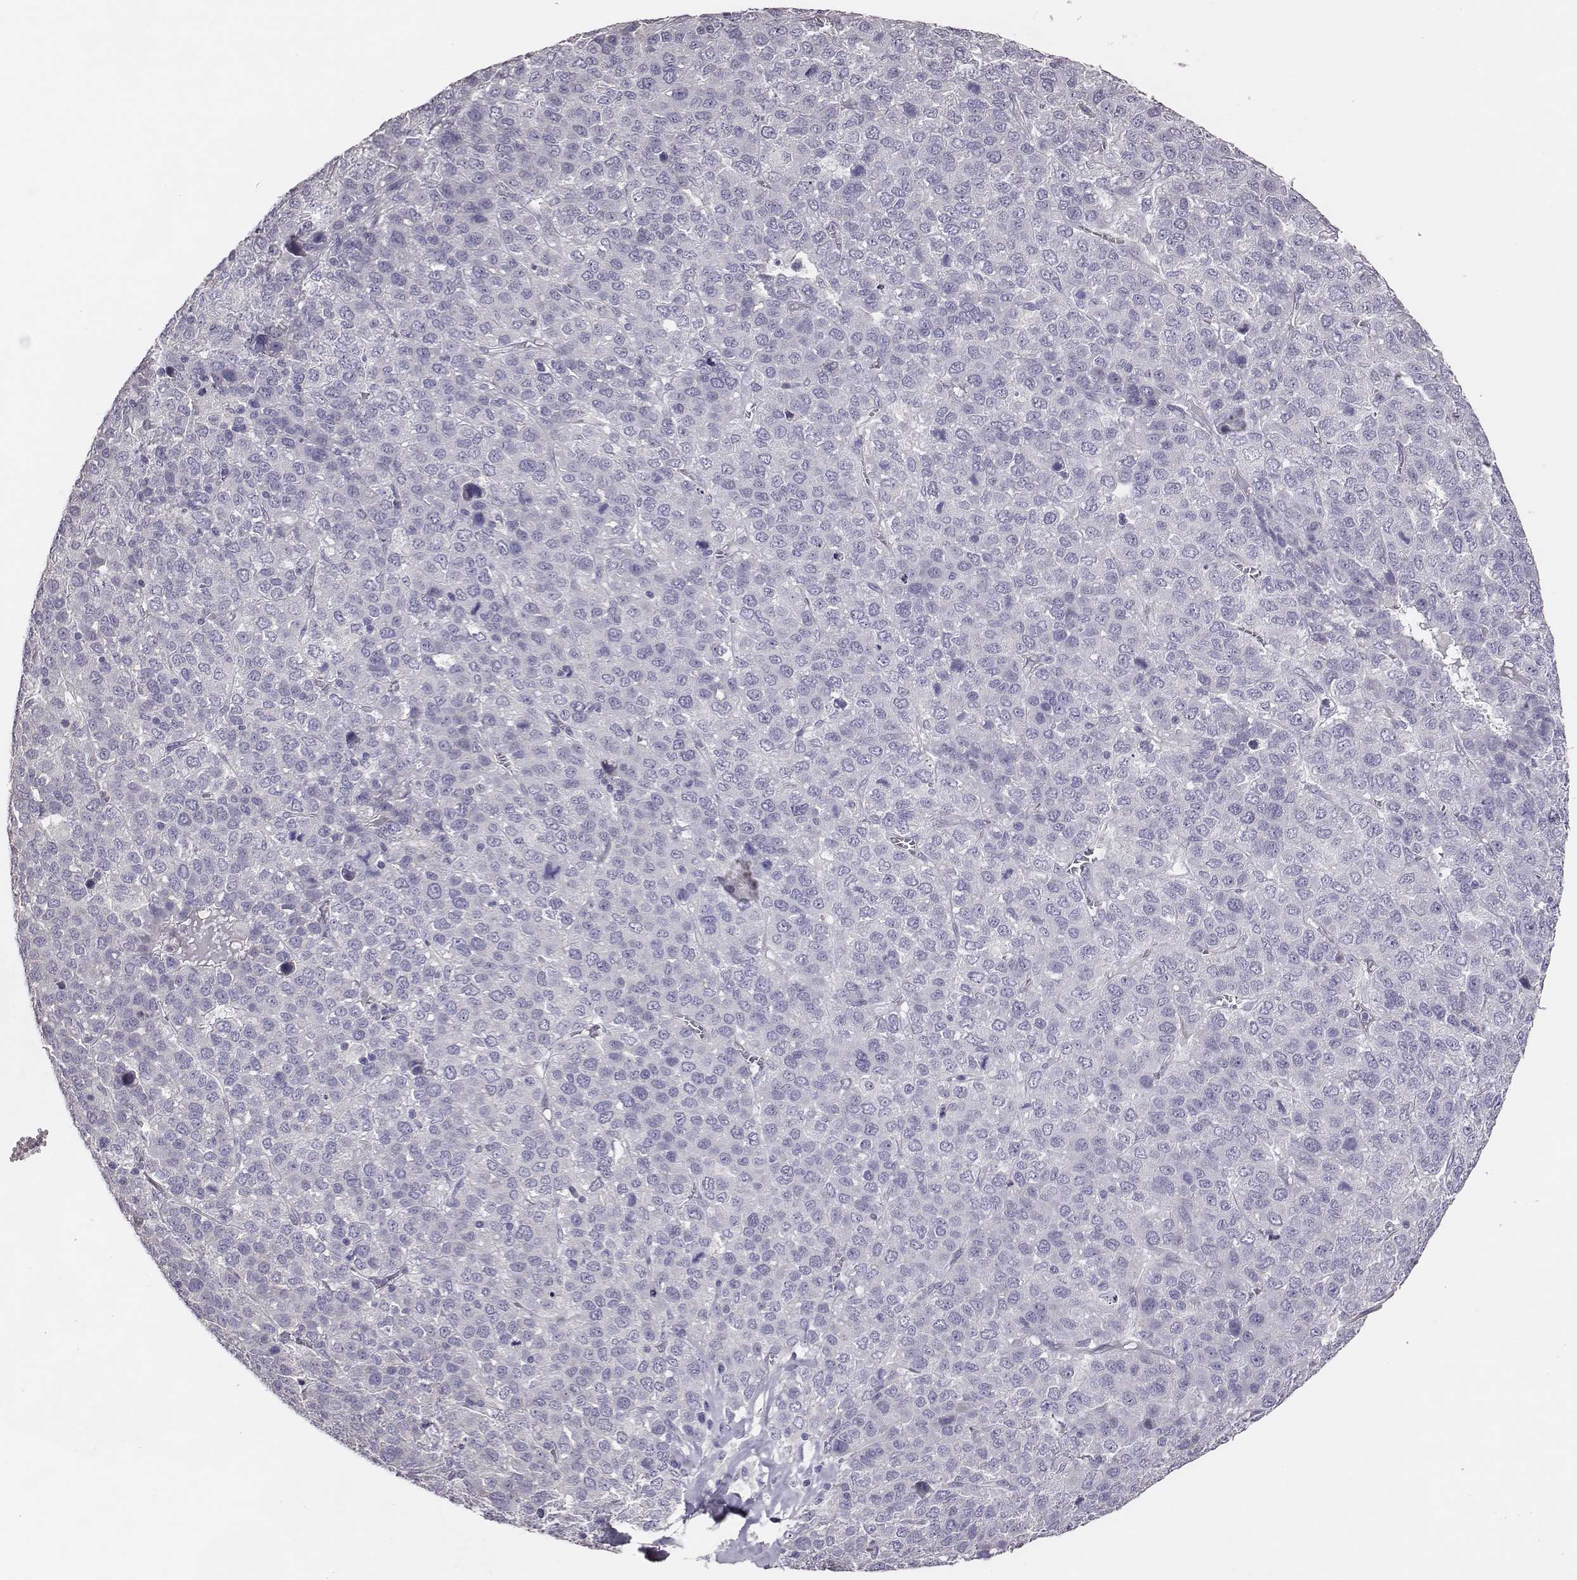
{"staining": {"intensity": "negative", "quantity": "none", "location": "none"}, "tissue": "liver cancer", "cell_type": "Tumor cells", "image_type": "cancer", "snomed": [{"axis": "morphology", "description": "Carcinoma, Hepatocellular, NOS"}, {"axis": "topography", "description": "Liver"}], "caption": "Immunohistochemistry histopathology image of neoplastic tissue: liver hepatocellular carcinoma stained with DAB (3,3'-diaminobenzidine) shows no significant protein positivity in tumor cells. The staining was performed using DAB (3,3'-diaminobenzidine) to visualize the protein expression in brown, while the nuclei were stained in blue with hematoxylin (Magnification: 20x).", "gene": "P2RY10", "patient": {"sex": "male", "age": 69}}